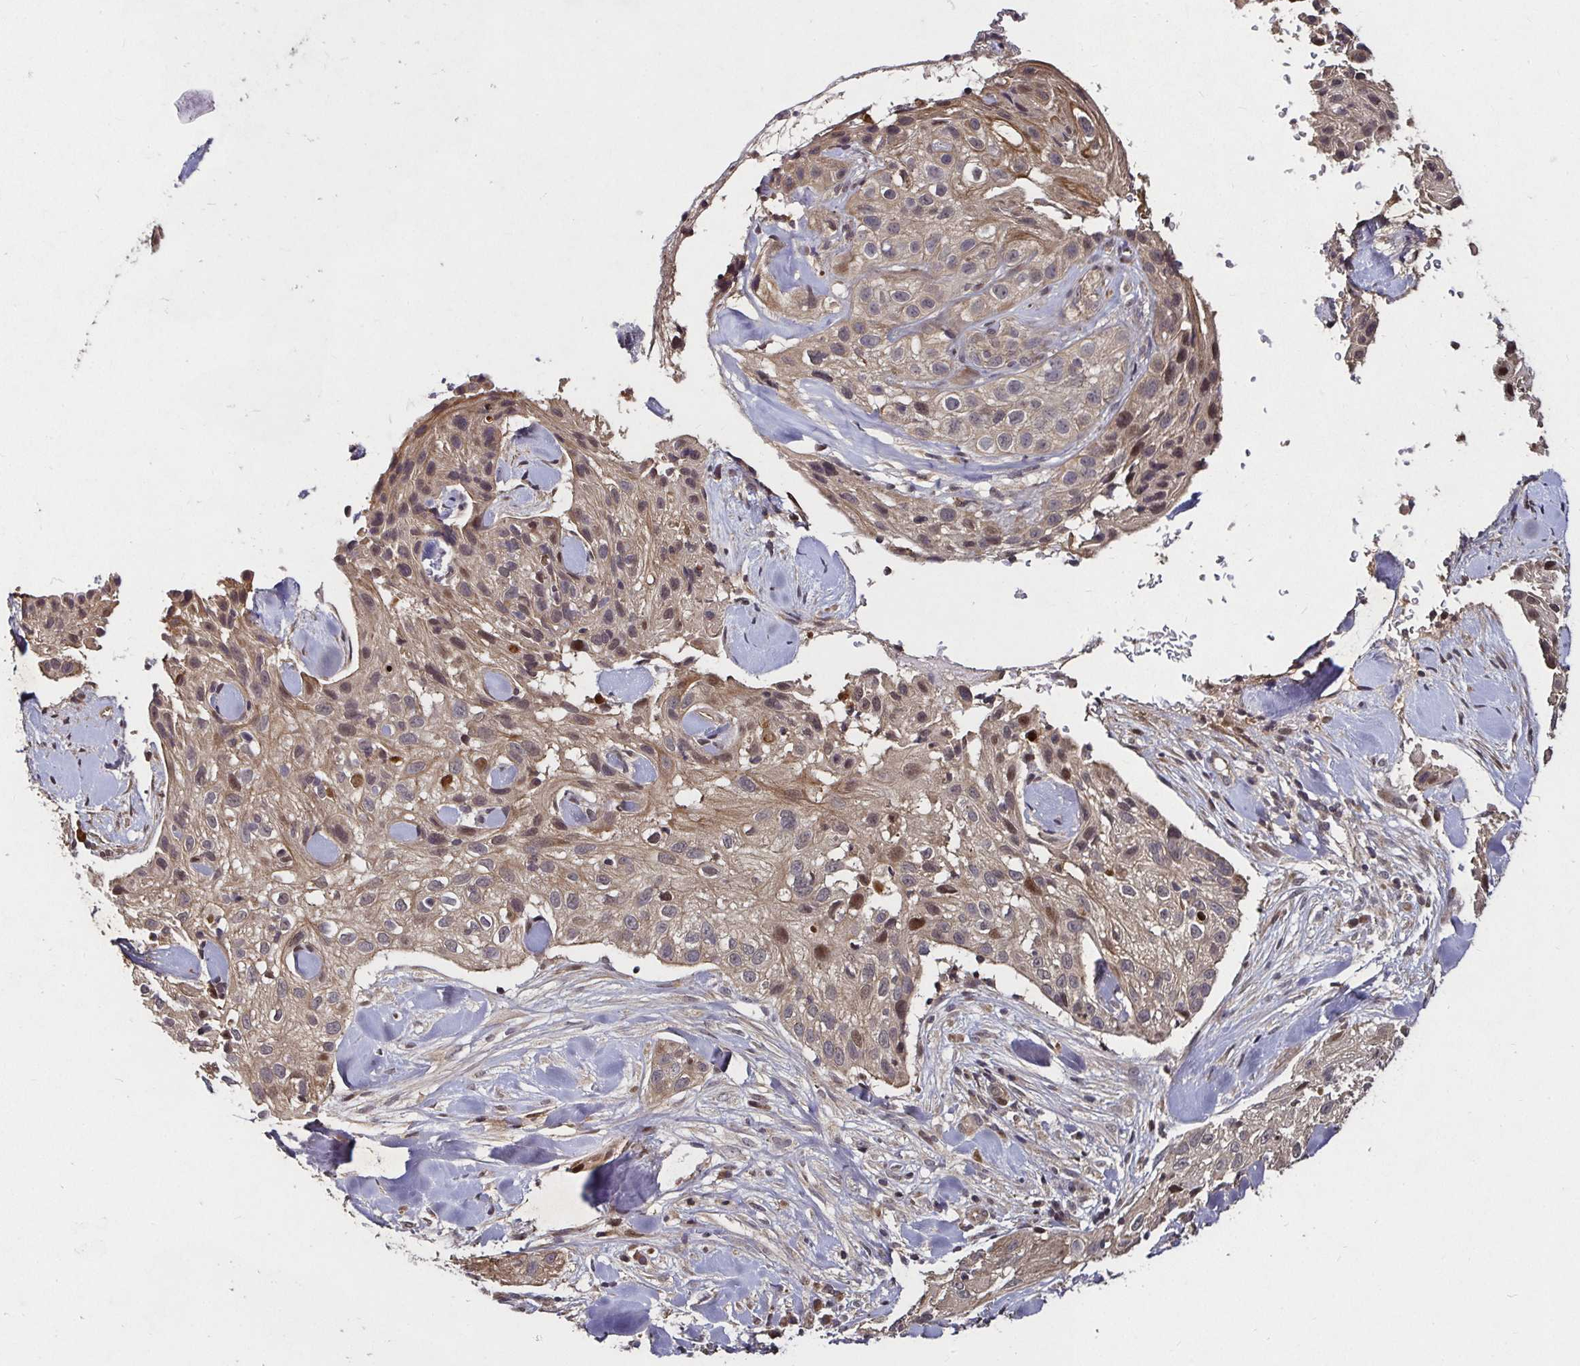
{"staining": {"intensity": "weak", "quantity": "25%-75%", "location": "cytoplasmic/membranous"}, "tissue": "skin cancer", "cell_type": "Tumor cells", "image_type": "cancer", "snomed": [{"axis": "morphology", "description": "Squamous cell carcinoma, NOS"}, {"axis": "topography", "description": "Skin"}], "caption": "Skin cancer (squamous cell carcinoma) stained with a protein marker exhibits weak staining in tumor cells.", "gene": "SMYD3", "patient": {"sex": "male", "age": 82}}